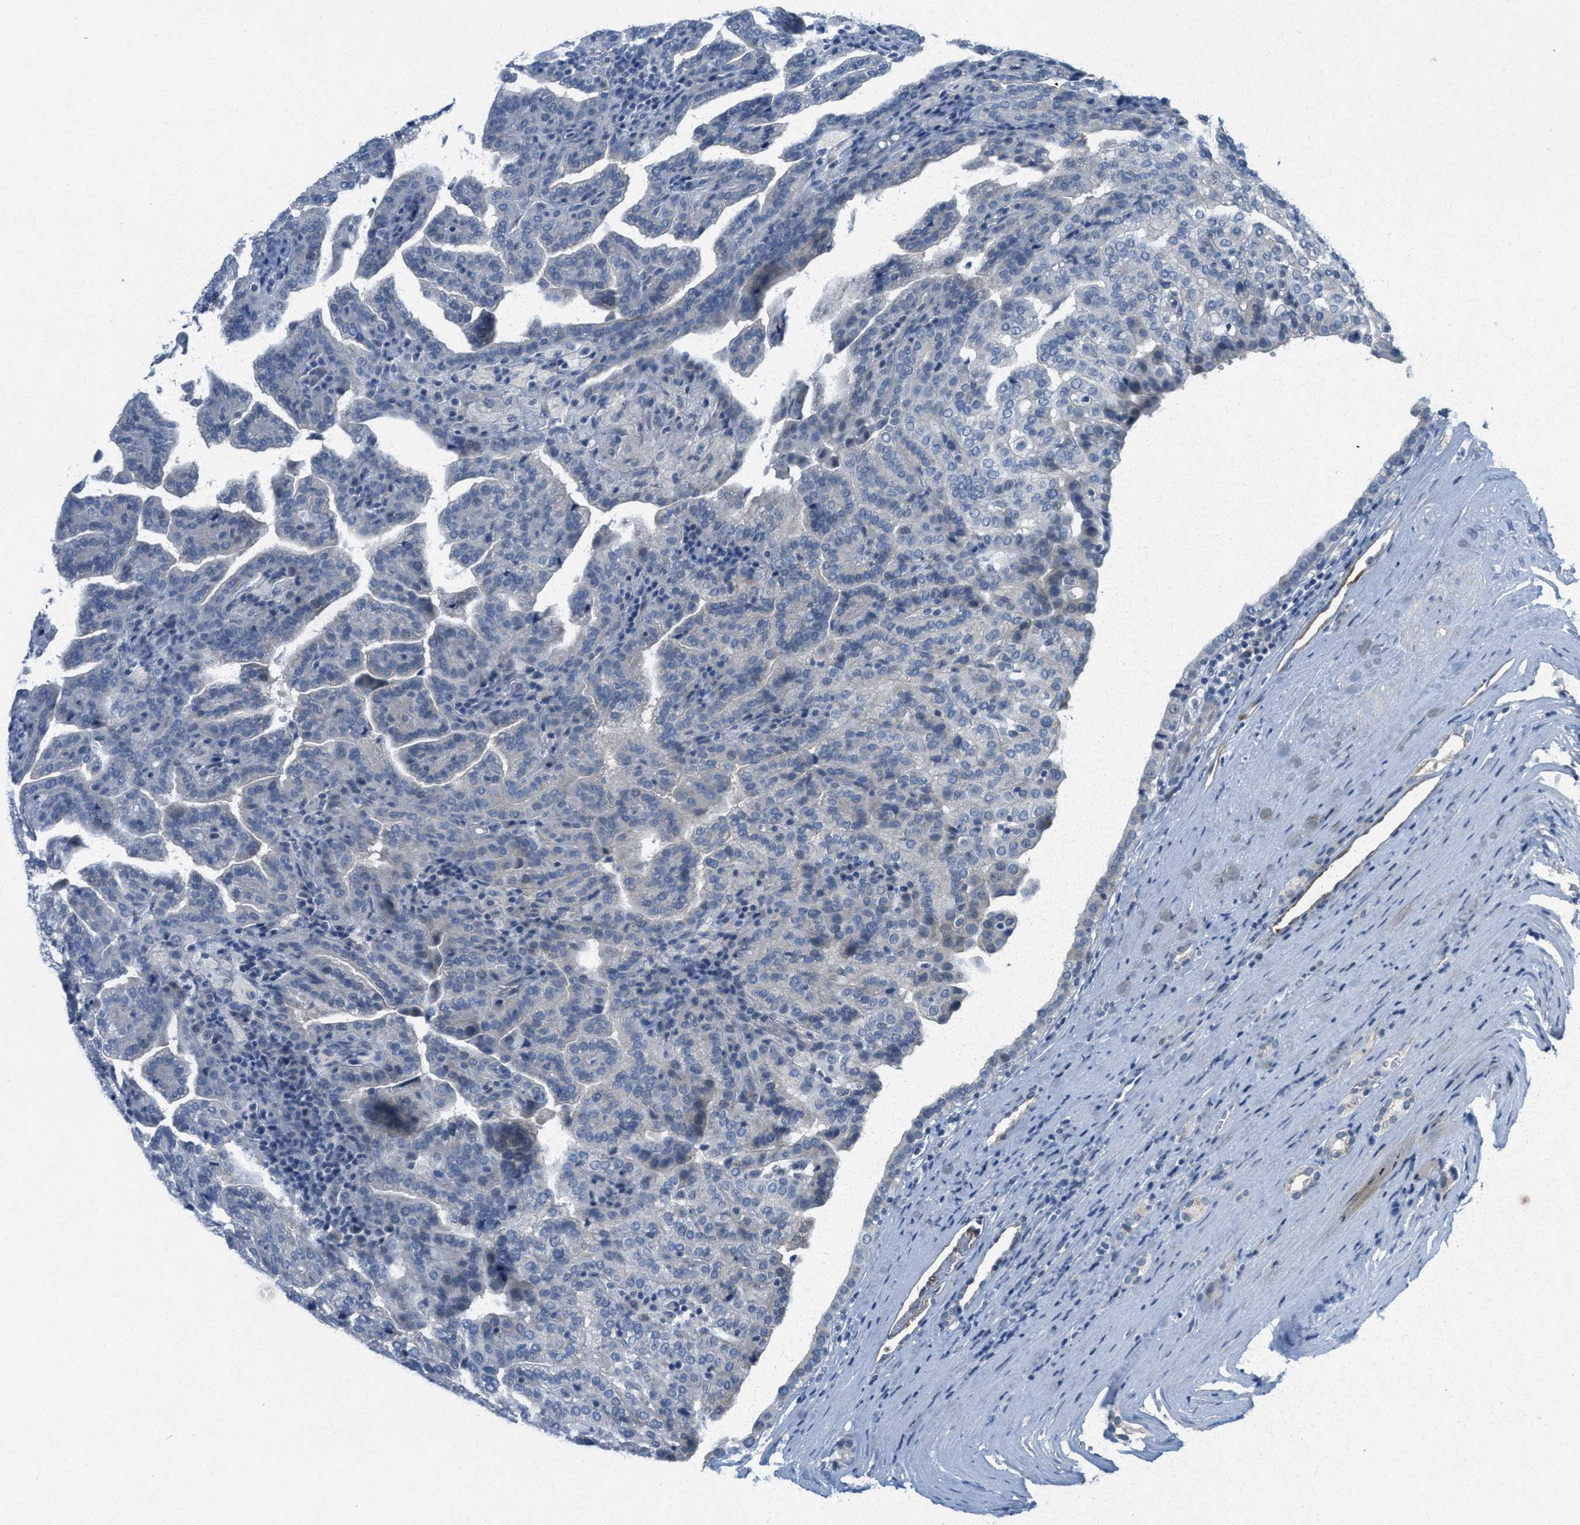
{"staining": {"intensity": "negative", "quantity": "none", "location": "none"}, "tissue": "renal cancer", "cell_type": "Tumor cells", "image_type": "cancer", "snomed": [{"axis": "morphology", "description": "Adenocarcinoma, NOS"}, {"axis": "topography", "description": "Kidney"}], "caption": "Immunohistochemistry histopathology image of adenocarcinoma (renal) stained for a protein (brown), which reveals no positivity in tumor cells.", "gene": "ZFYVE9", "patient": {"sex": "male", "age": 61}}